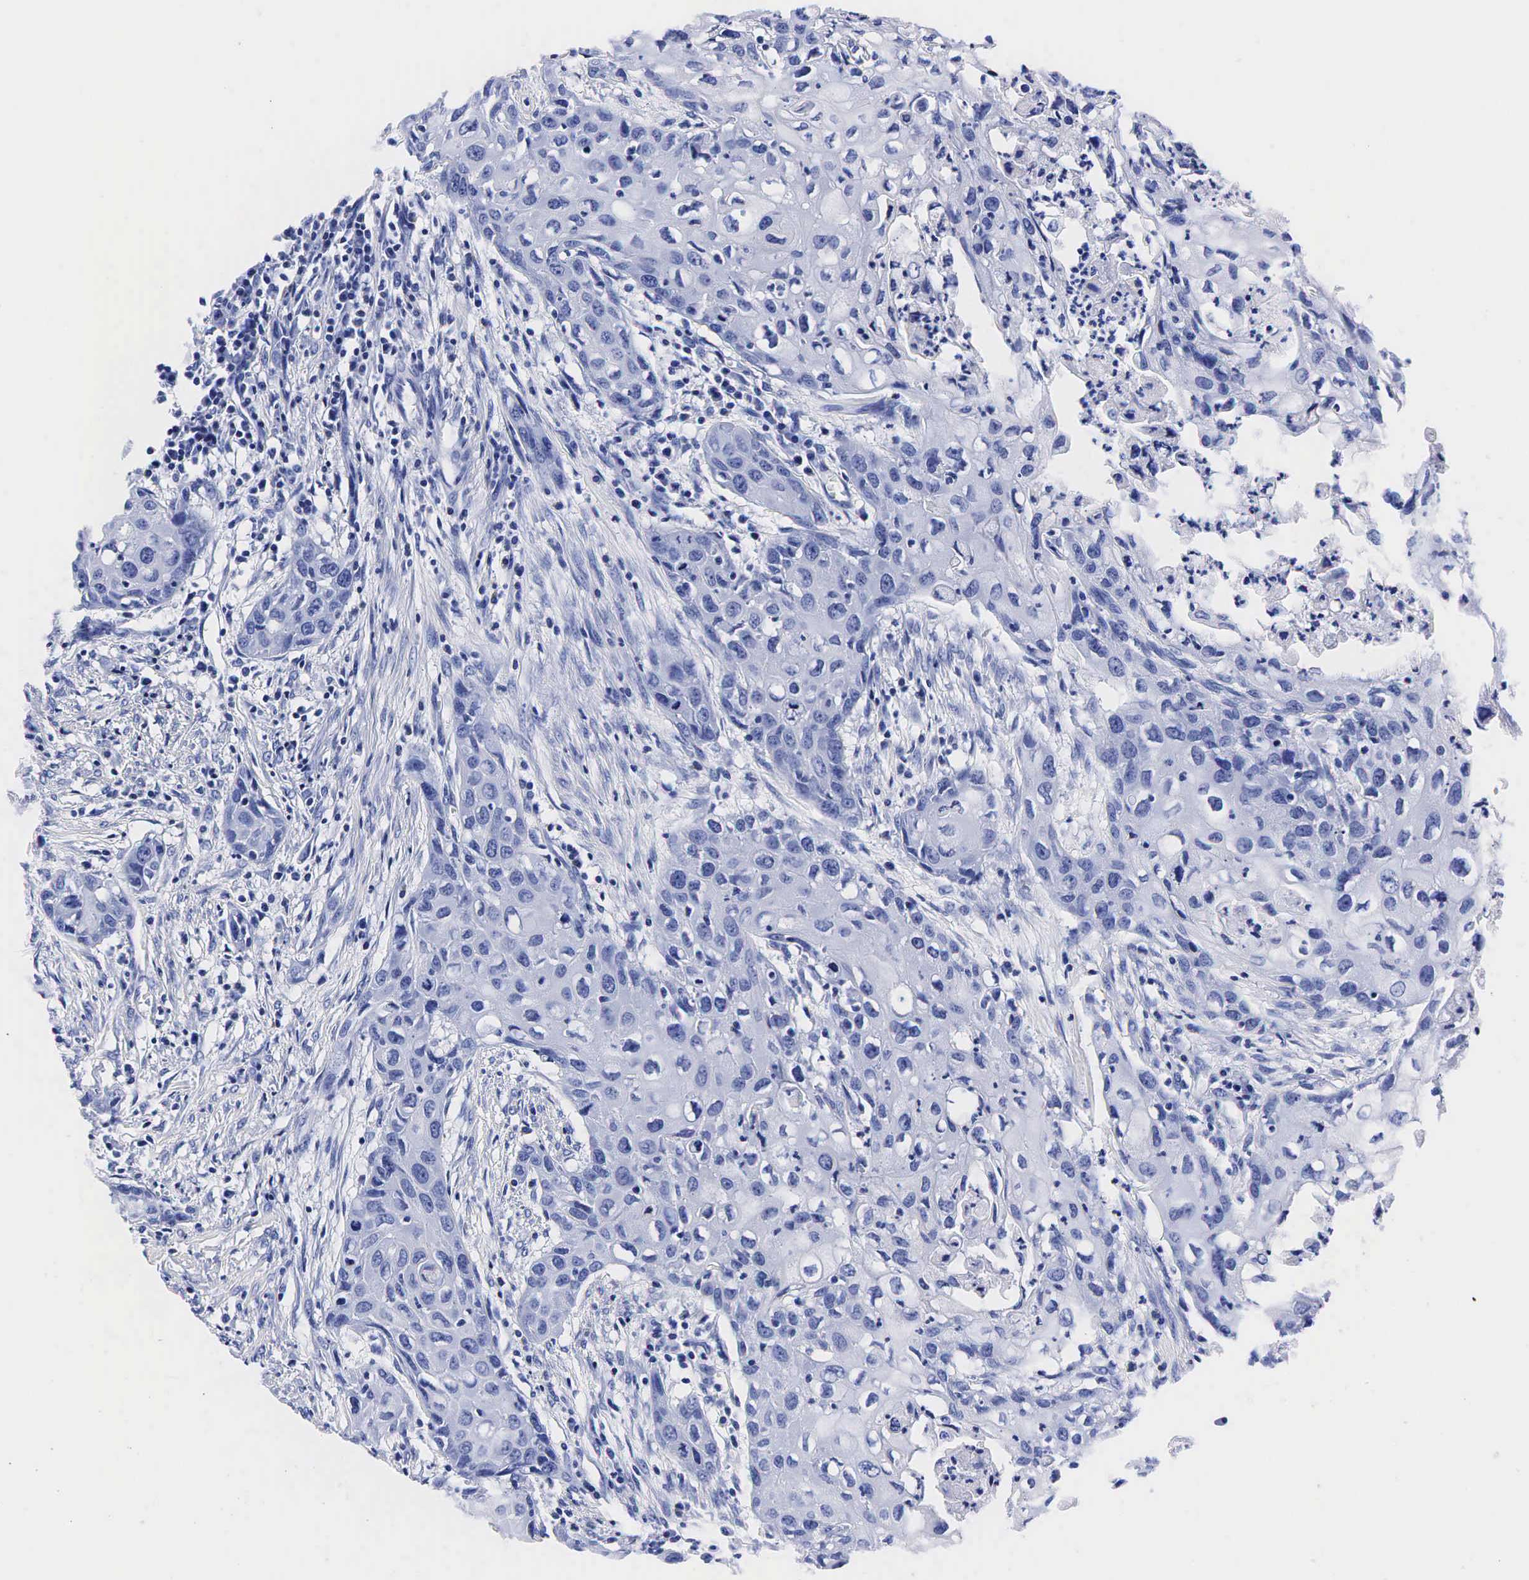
{"staining": {"intensity": "negative", "quantity": "none", "location": "none"}, "tissue": "urothelial cancer", "cell_type": "Tumor cells", "image_type": "cancer", "snomed": [{"axis": "morphology", "description": "Urothelial carcinoma, High grade"}, {"axis": "topography", "description": "Urinary bladder"}], "caption": "IHC of high-grade urothelial carcinoma displays no expression in tumor cells.", "gene": "TG", "patient": {"sex": "male", "age": 54}}